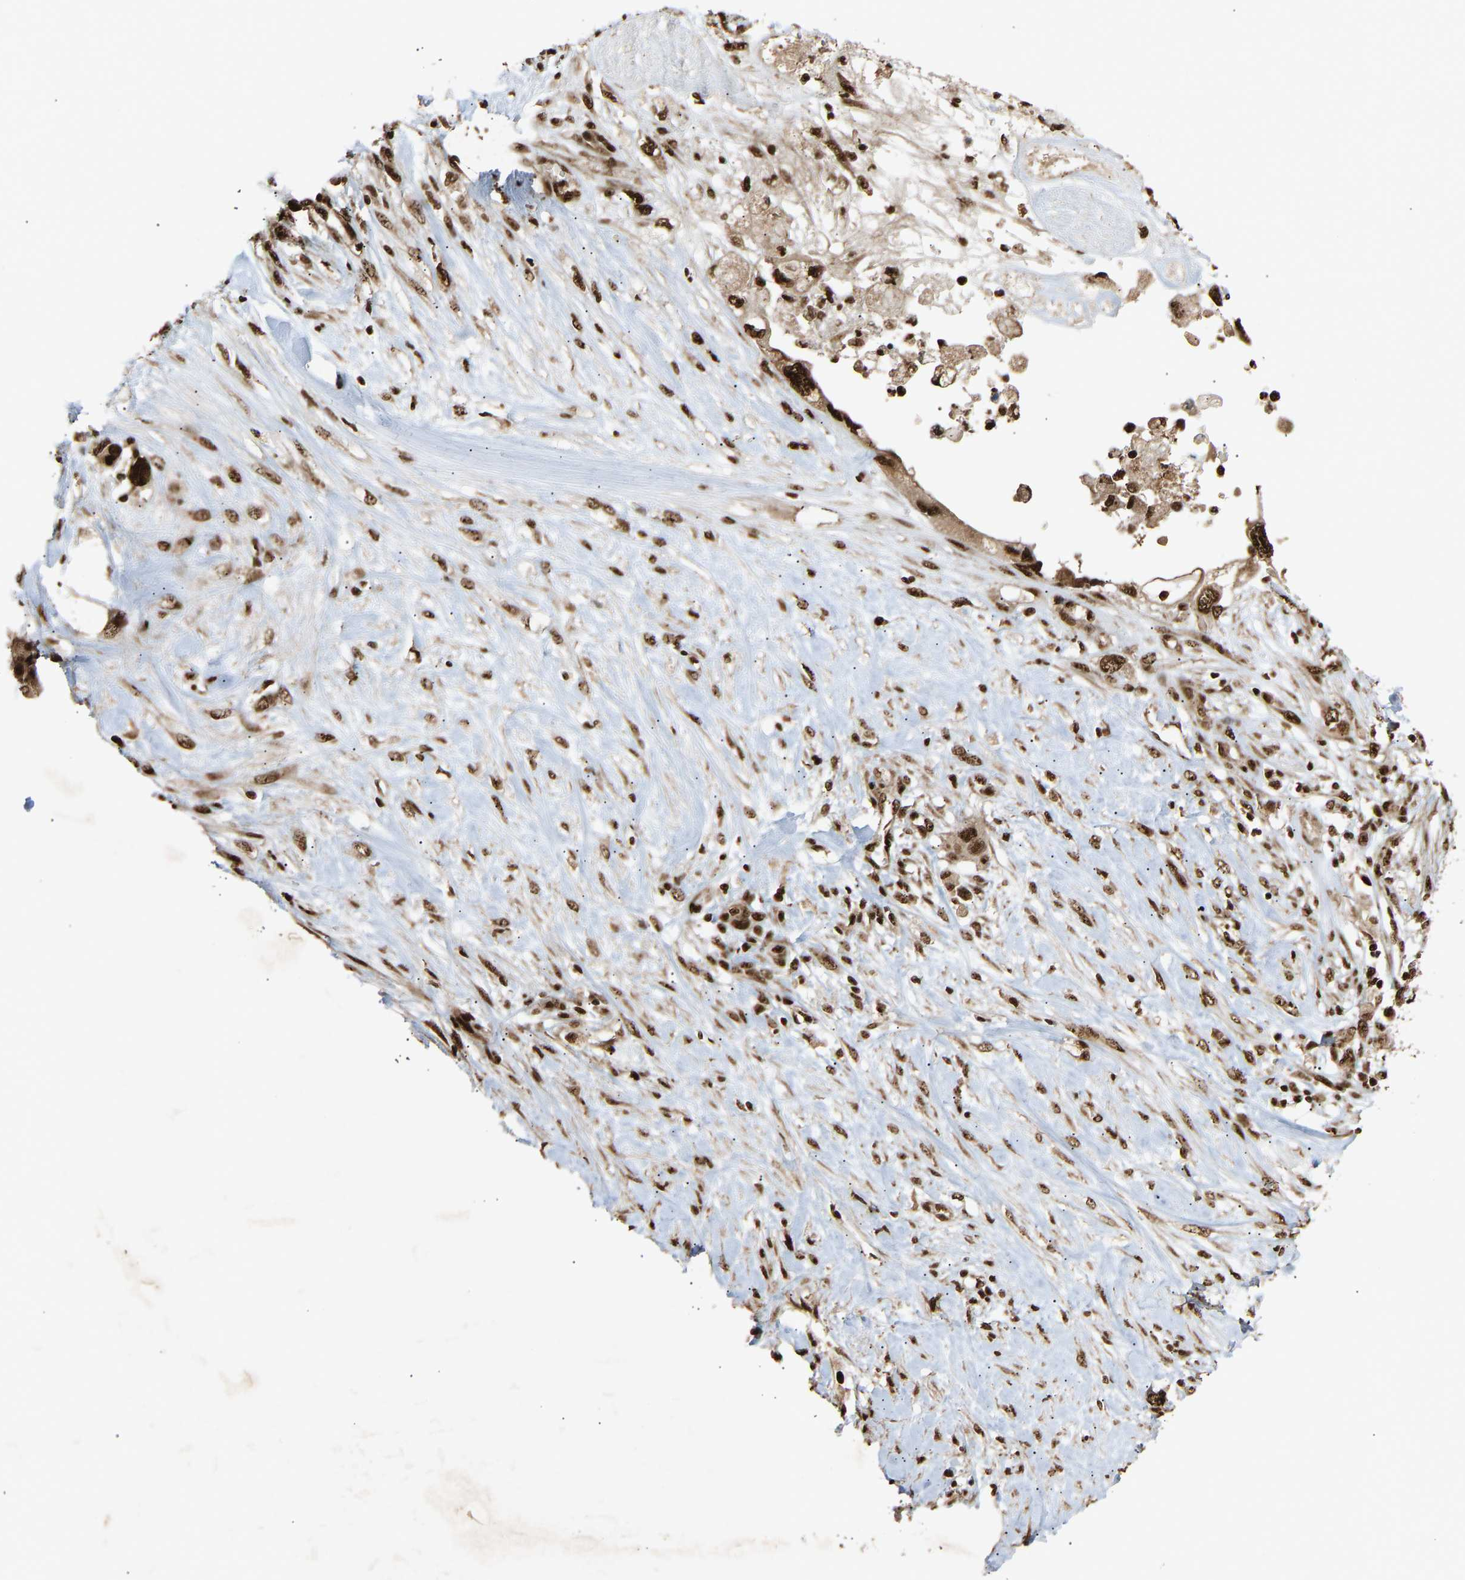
{"staining": {"intensity": "moderate", "quantity": ">75%", "location": "cytoplasmic/membranous,nuclear"}, "tissue": "pancreatic cancer", "cell_type": "Tumor cells", "image_type": "cancer", "snomed": [{"axis": "morphology", "description": "Adenocarcinoma, NOS"}, {"axis": "topography", "description": "Pancreas"}], "caption": "A brown stain labels moderate cytoplasmic/membranous and nuclear expression of a protein in human adenocarcinoma (pancreatic) tumor cells. Nuclei are stained in blue.", "gene": "ALYREF", "patient": {"sex": "female", "age": 56}}